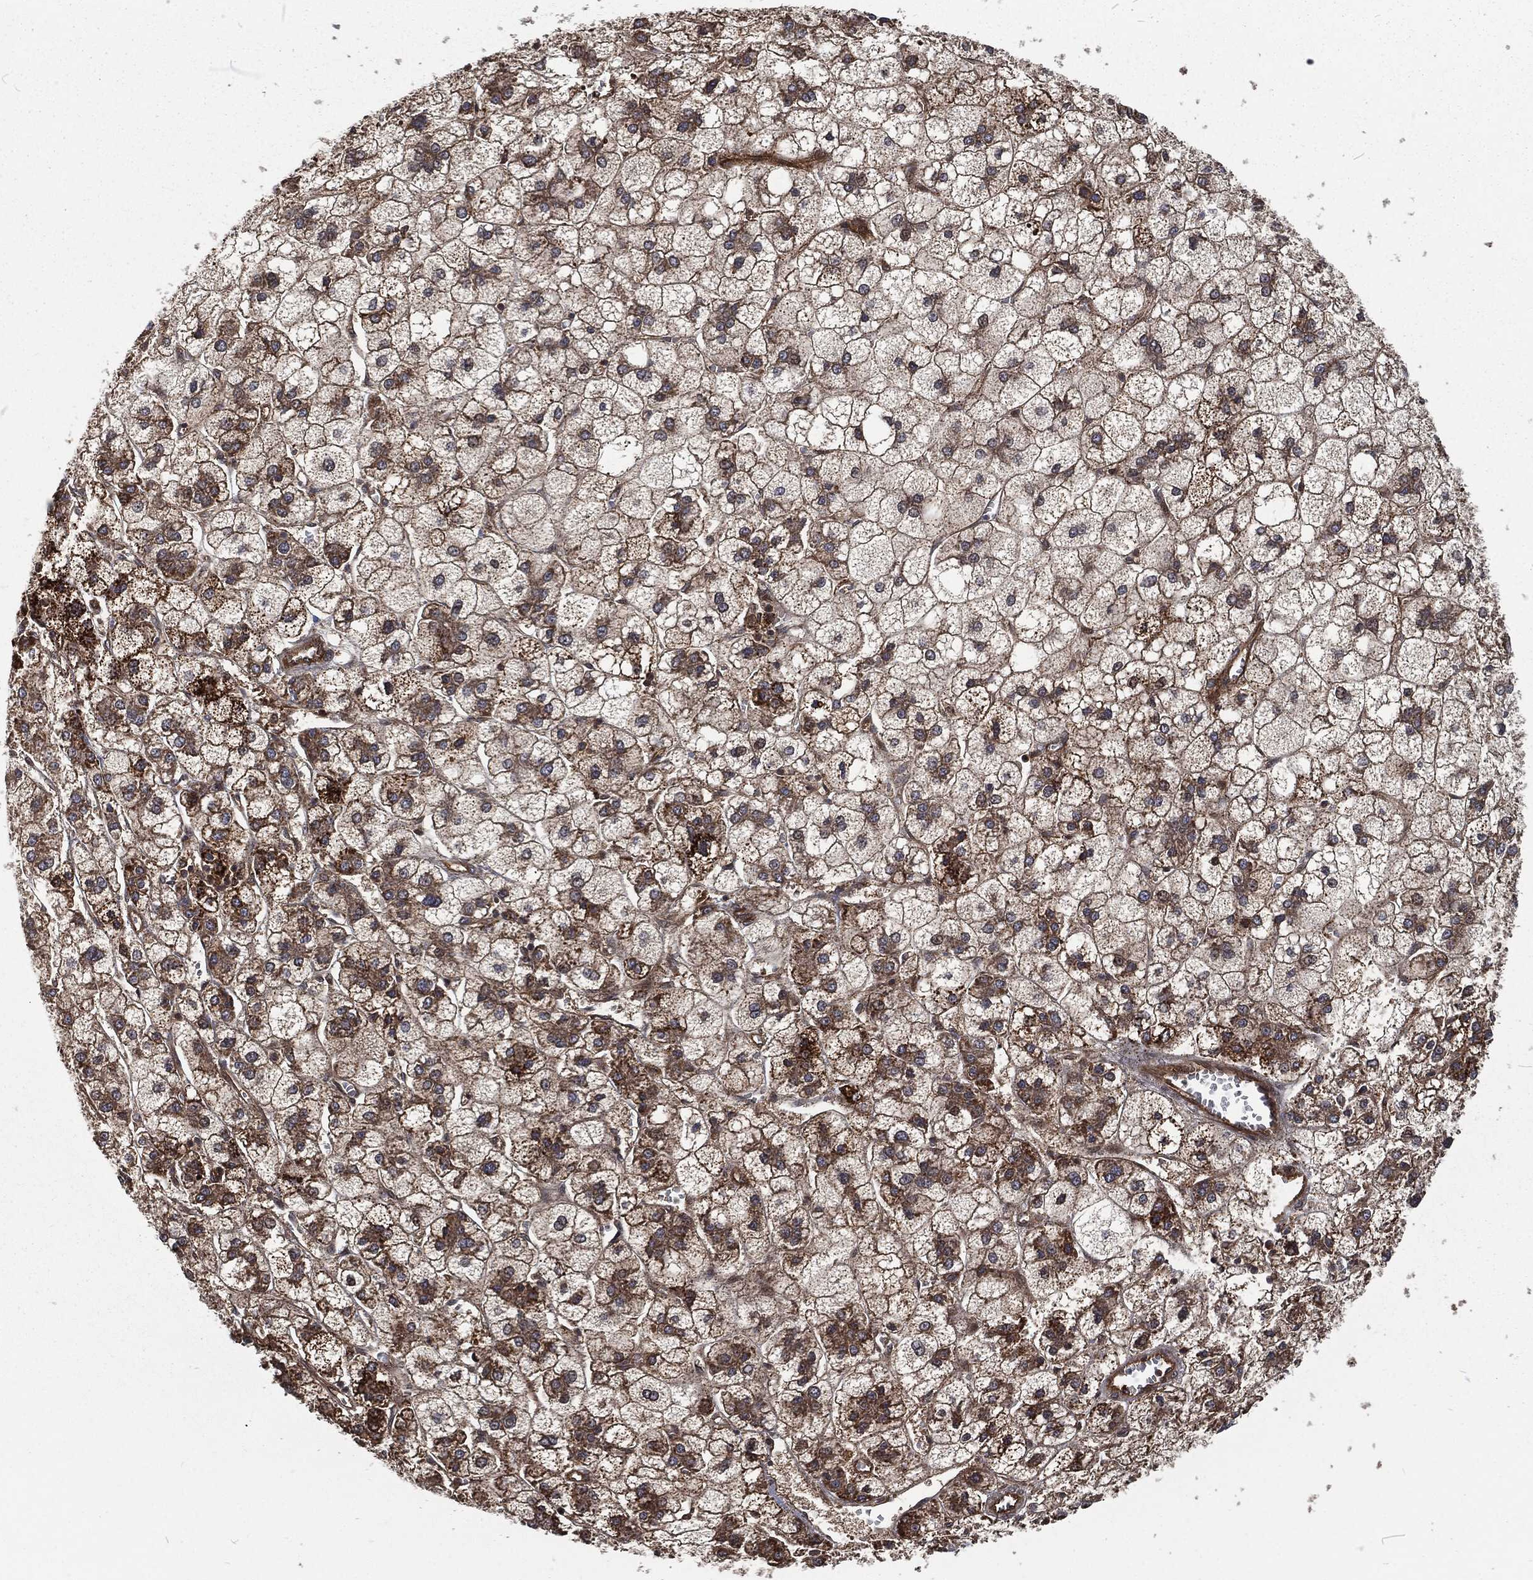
{"staining": {"intensity": "moderate", "quantity": "25%-75%", "location": "cytoplasmic/membranous"}, "tissue": "liver cancer", "cell_type": "Tumor cells", "image_type": "cancer", "snomed": [{"axis": "morphology", "description": "Carcinoma, Hepatocellular, NOS"}, {"axis": "topography", "description": "Liver"}], "caption": "Protein expression analysis of human liver cancer (hepatocellular carcinoma) reveals moderate cytoplasmic/membranous expression in about 25%-75% of tumor cells.", "gene": "RFTN1", "patient": {"sex": "male", "age": 73}}